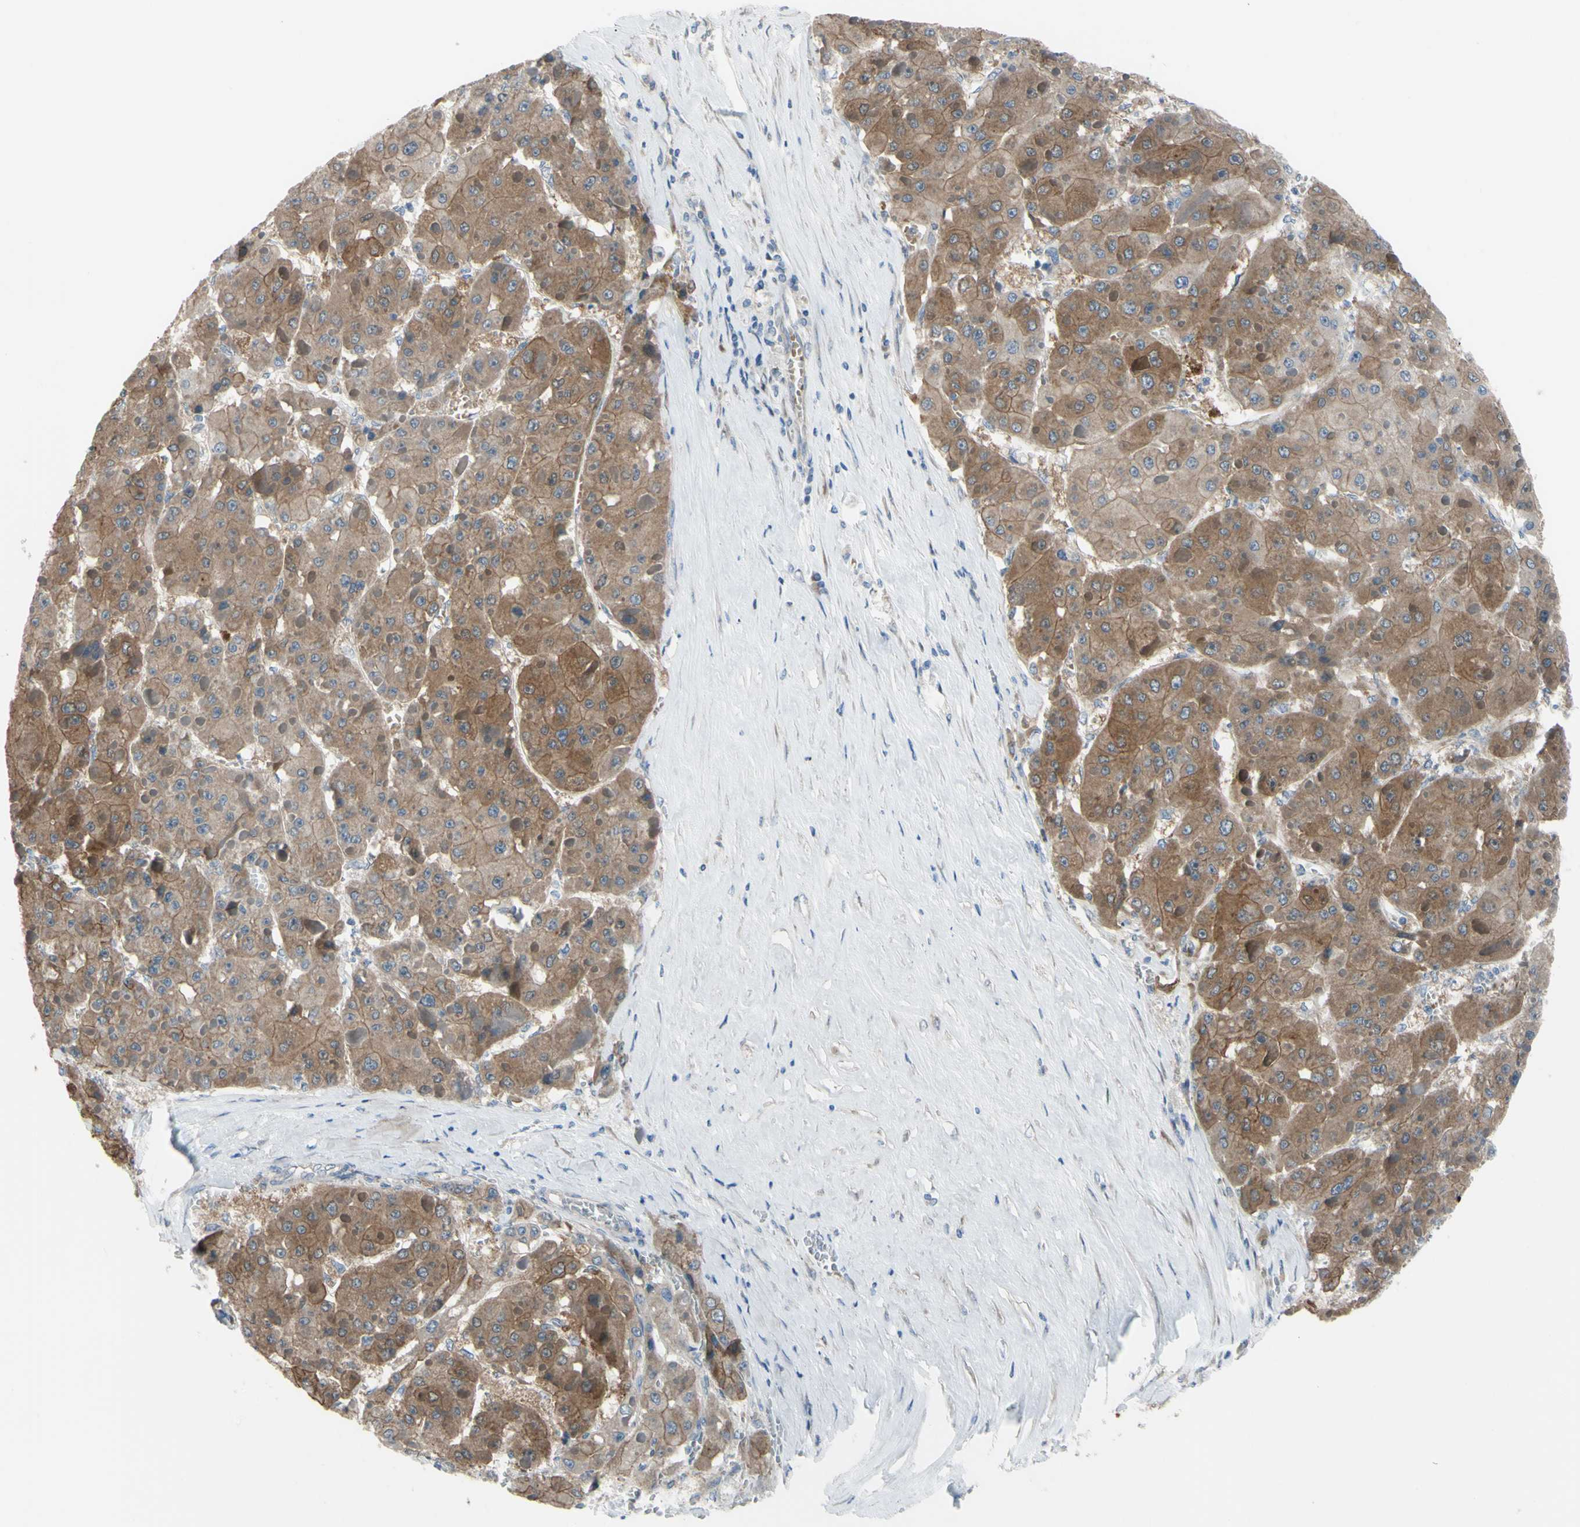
{"staining": {"intensity": "moderate", "quantity": ">75%", "location": "cytoplasmic/membranous"}, "tissue": "liver cancer", "cell_type": "Tumor cells", "image_type": "cancer", "snomed": [{"axis": "morphology", "description": "Carcinoma, Hepatocellular, NOS"}, {"axis": "topography", "description": "Liver"}], "caption": "A histopathology image of human liver hepatocellular carcinoma stained for a protein displays moderate cytoplasmic/membranous brown staining in tumor cells. The staining was performed using DAB (3,3'-diaminobenzidine), with brown indicating positive protein expression. Nuclei are stained blue with hematoxylin.", "gene": "GRAMD2B", "patient": {"sex": "female", "age": 73}}